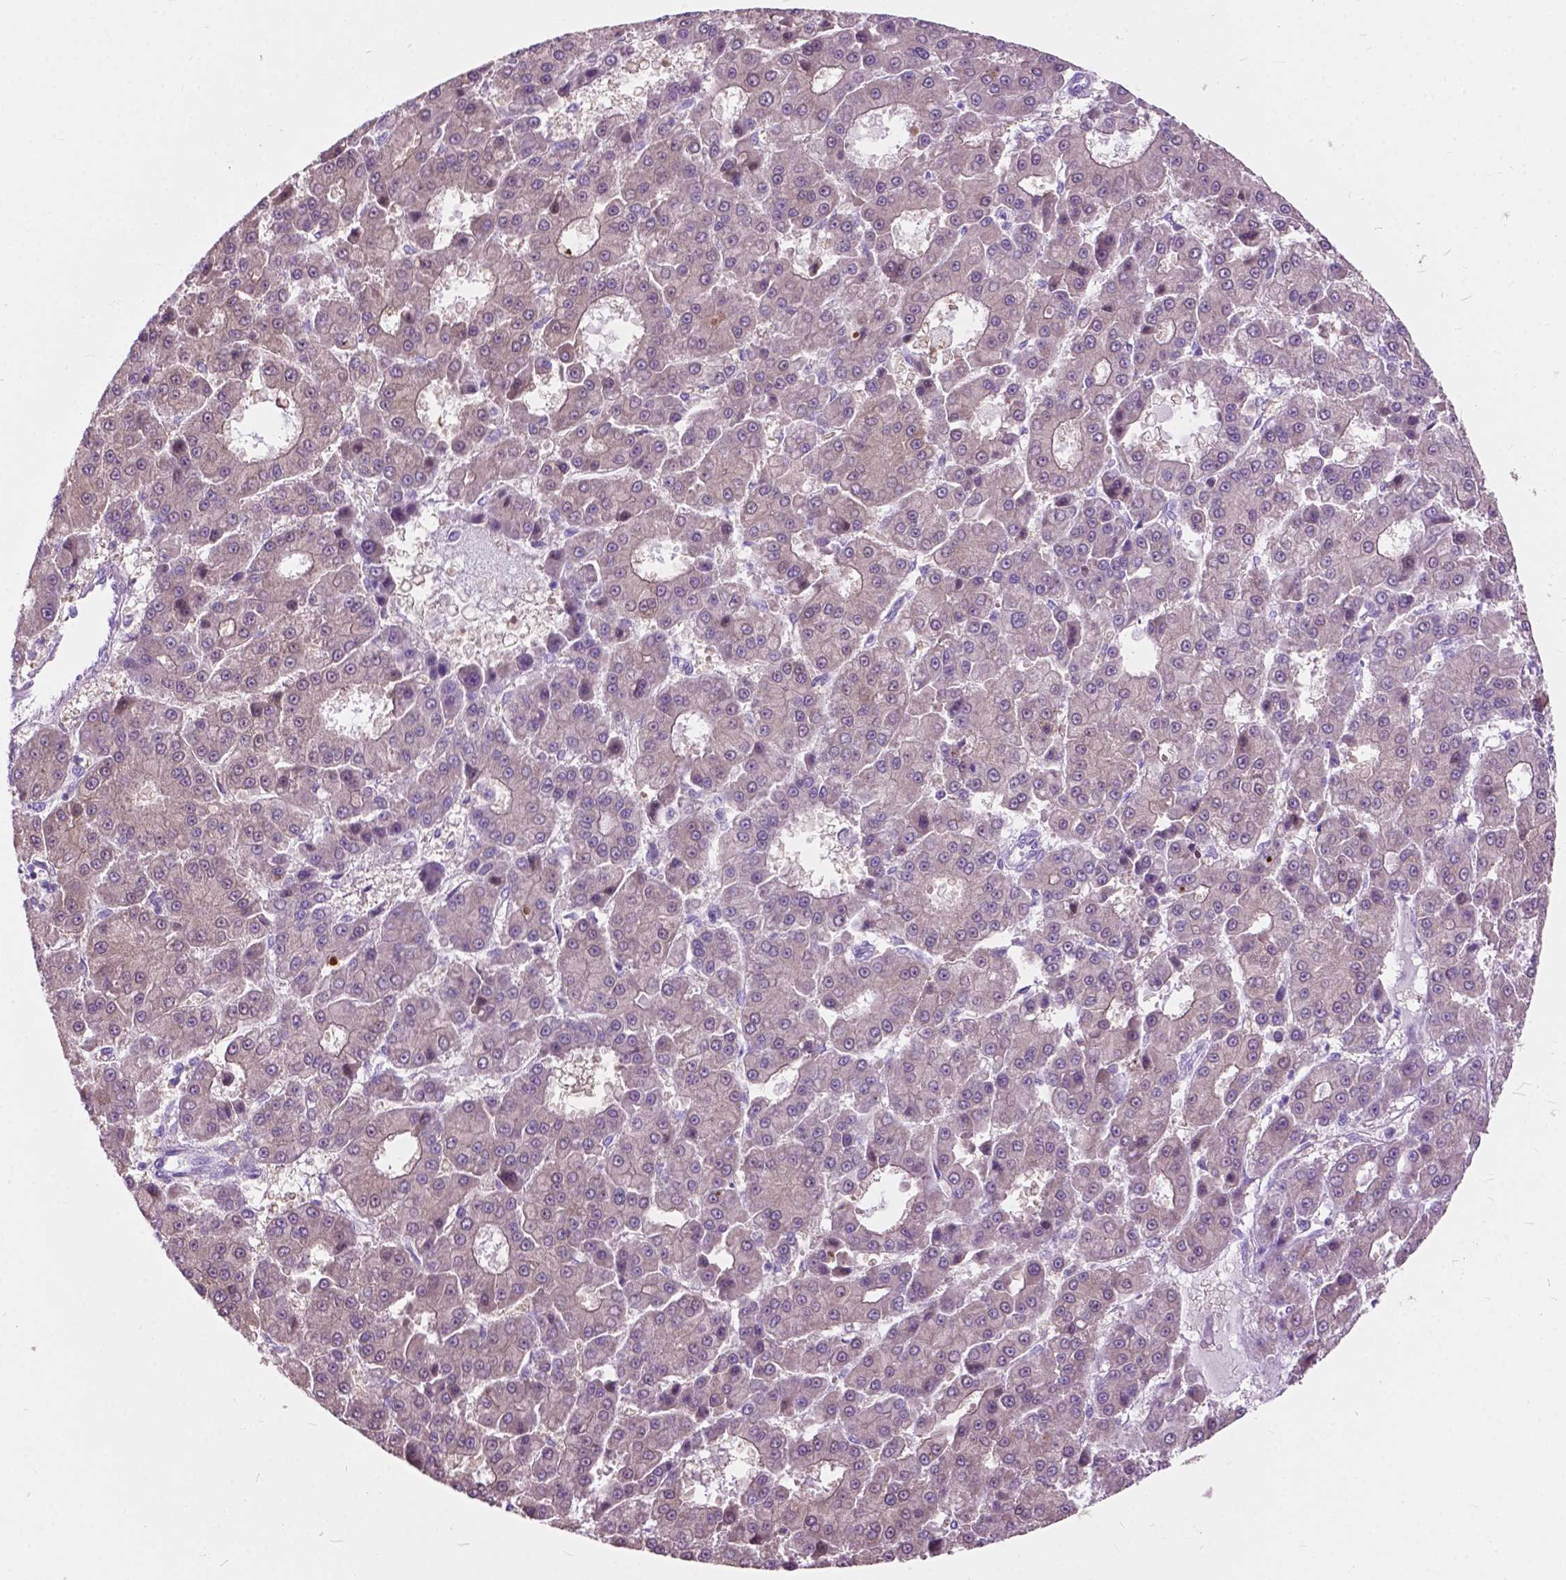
{"staining": {"intensity": "weak", "quantity": "<25%", "location": "cytoplasmic/membranous"}, "tissue": "liver cancer", "cell_type": "Tumor cells", "image_type": "cancer", "snomed": [{"axis": "morphology", "description": "Carcinoma, Hepatocellular, NOS"}, {"axis": "topography", "description": "Liver"}], "caption": "Liver cancer (hepatocellular carcinoma) was stained to show a protein in brown. There is no significant staining in tumor cells.", "gene": "PRR35", "patient": {"sex": "male", "age": 70}}